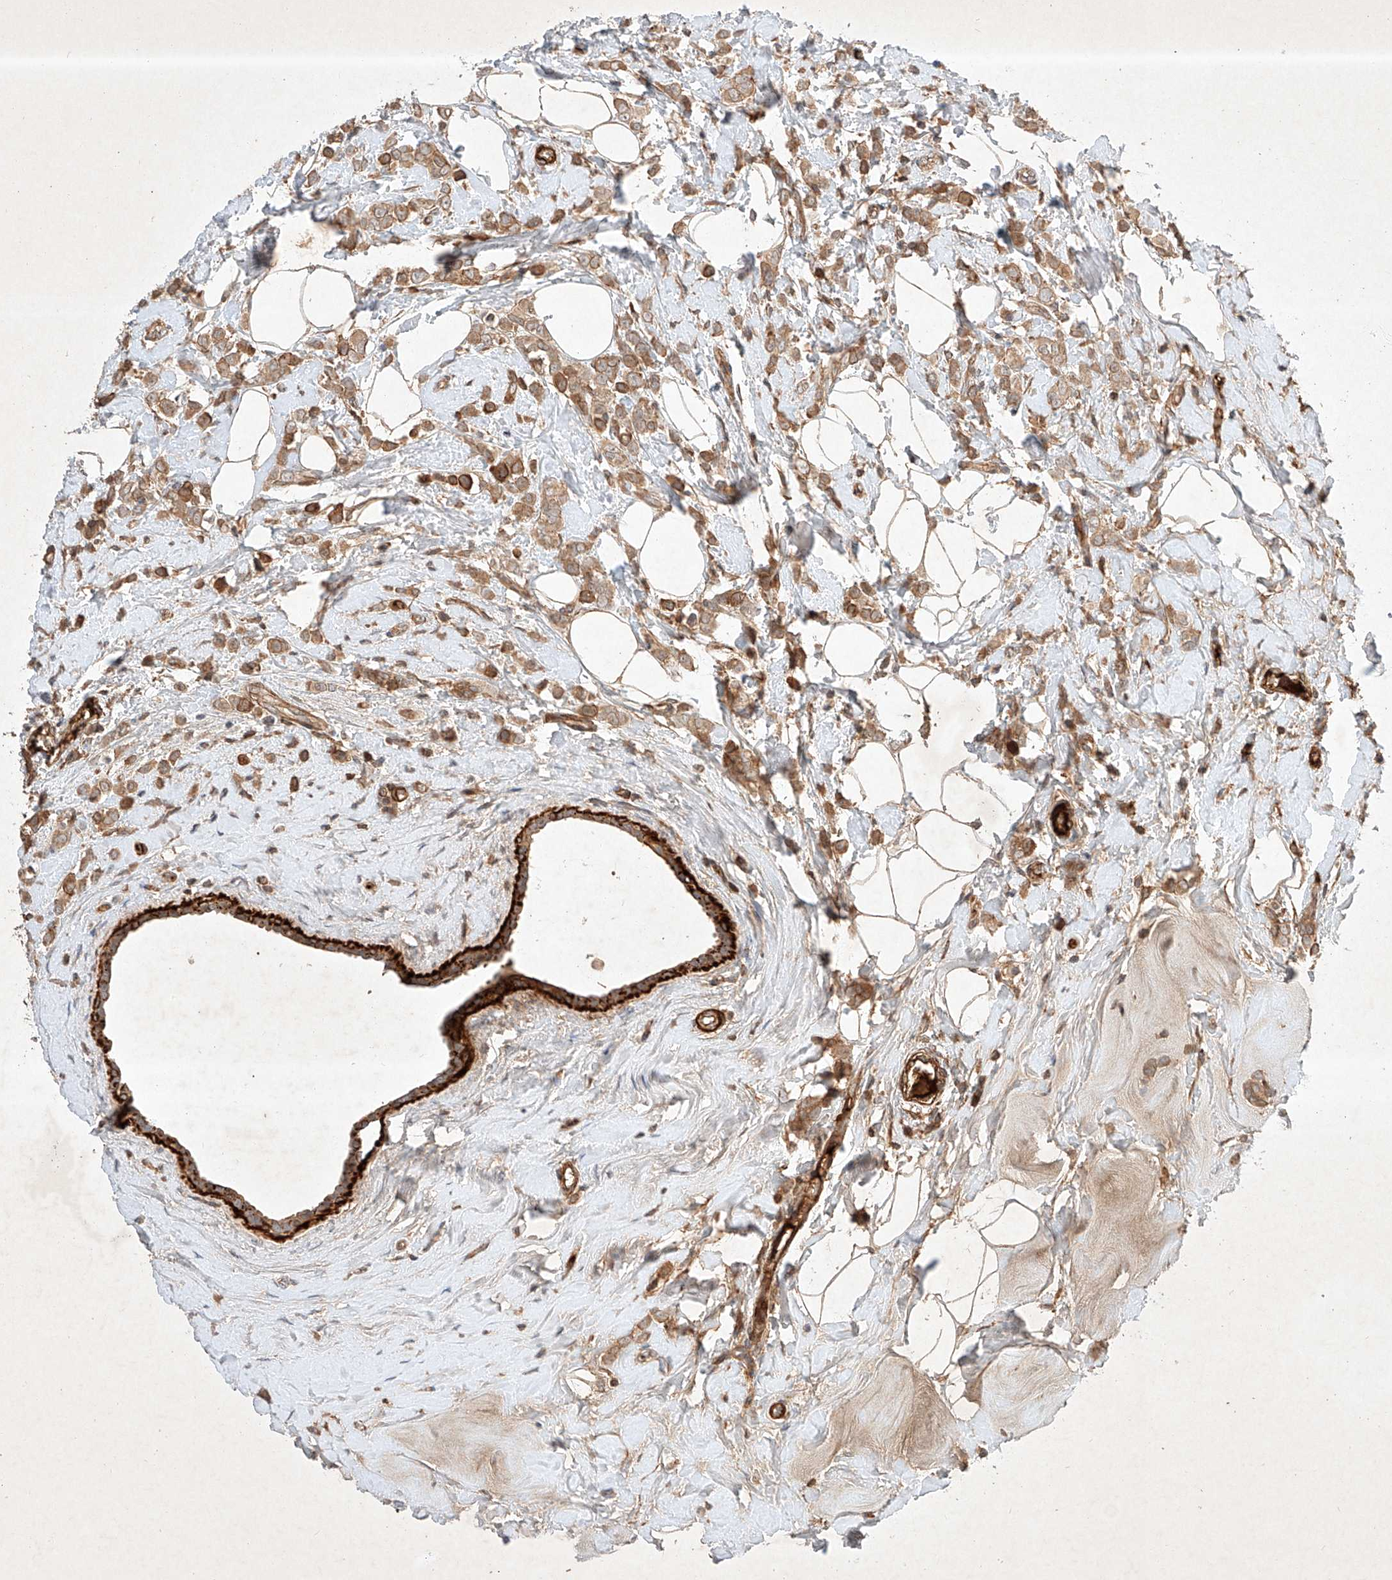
{"staining": {"intensity": "moderate", "quantity": ">75%", "location": "cytoplasmic/membranous"}, "tissue": "breast cancer", "cell_type": "Tumor cells", "image_type": "cancer", "snomed": [{"axis": "morphology", "description": "Lobular carcinoma"}, {"axis": "topography", "description": "Breast"}], "caption": "Protein analysis of lobular carcinoma (breast) tissue reveals moderate cytoplasmic/membranous staining in about >75% of tumor cells.", "gene": "ARHGAP33", "patient": {"sex": "female", "age": 47}}